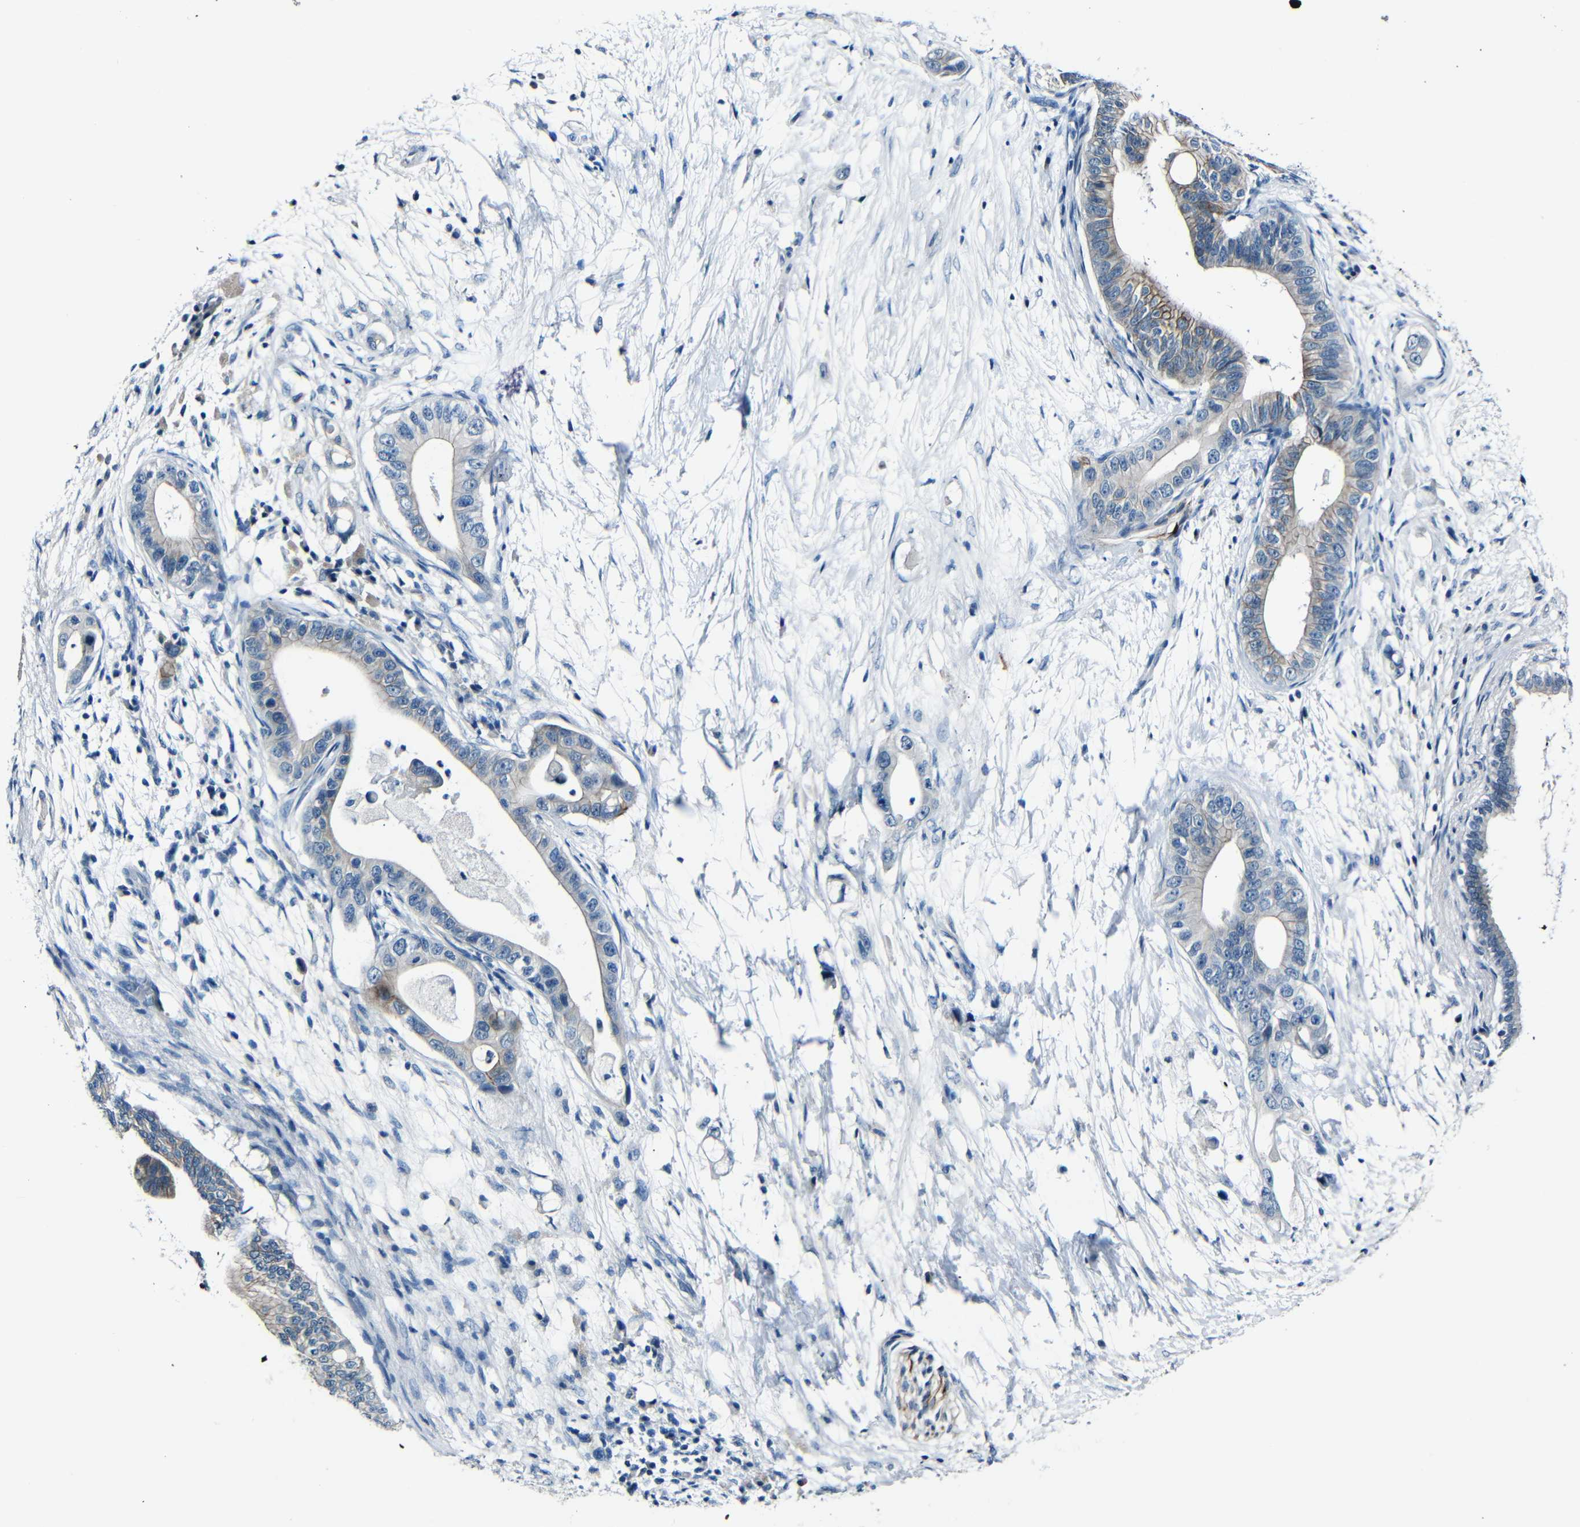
{"staining": {"intensity": "weak", "quantity": "25%-75%", "location": "cytoplasmic/membranous"}, "tissue": "pancreatic cancer", "cell_type": "Tumor cells", "image_type": "cancer", "snomed": [{"axis": "morphology", "description": "Adenocarcinoma, NOS"}, {"axis": "topography", "description": "Pancreas"}], "caption": "Adenocarcinoma (pancreatic) tissue demonstrates weak cytoplasmic/membranous positivity in about 25%-75% of tumor cells, visualized by immunohistochemistry.", "gene": "ANK3", "patient": {"sex": "male", "age": 77}}